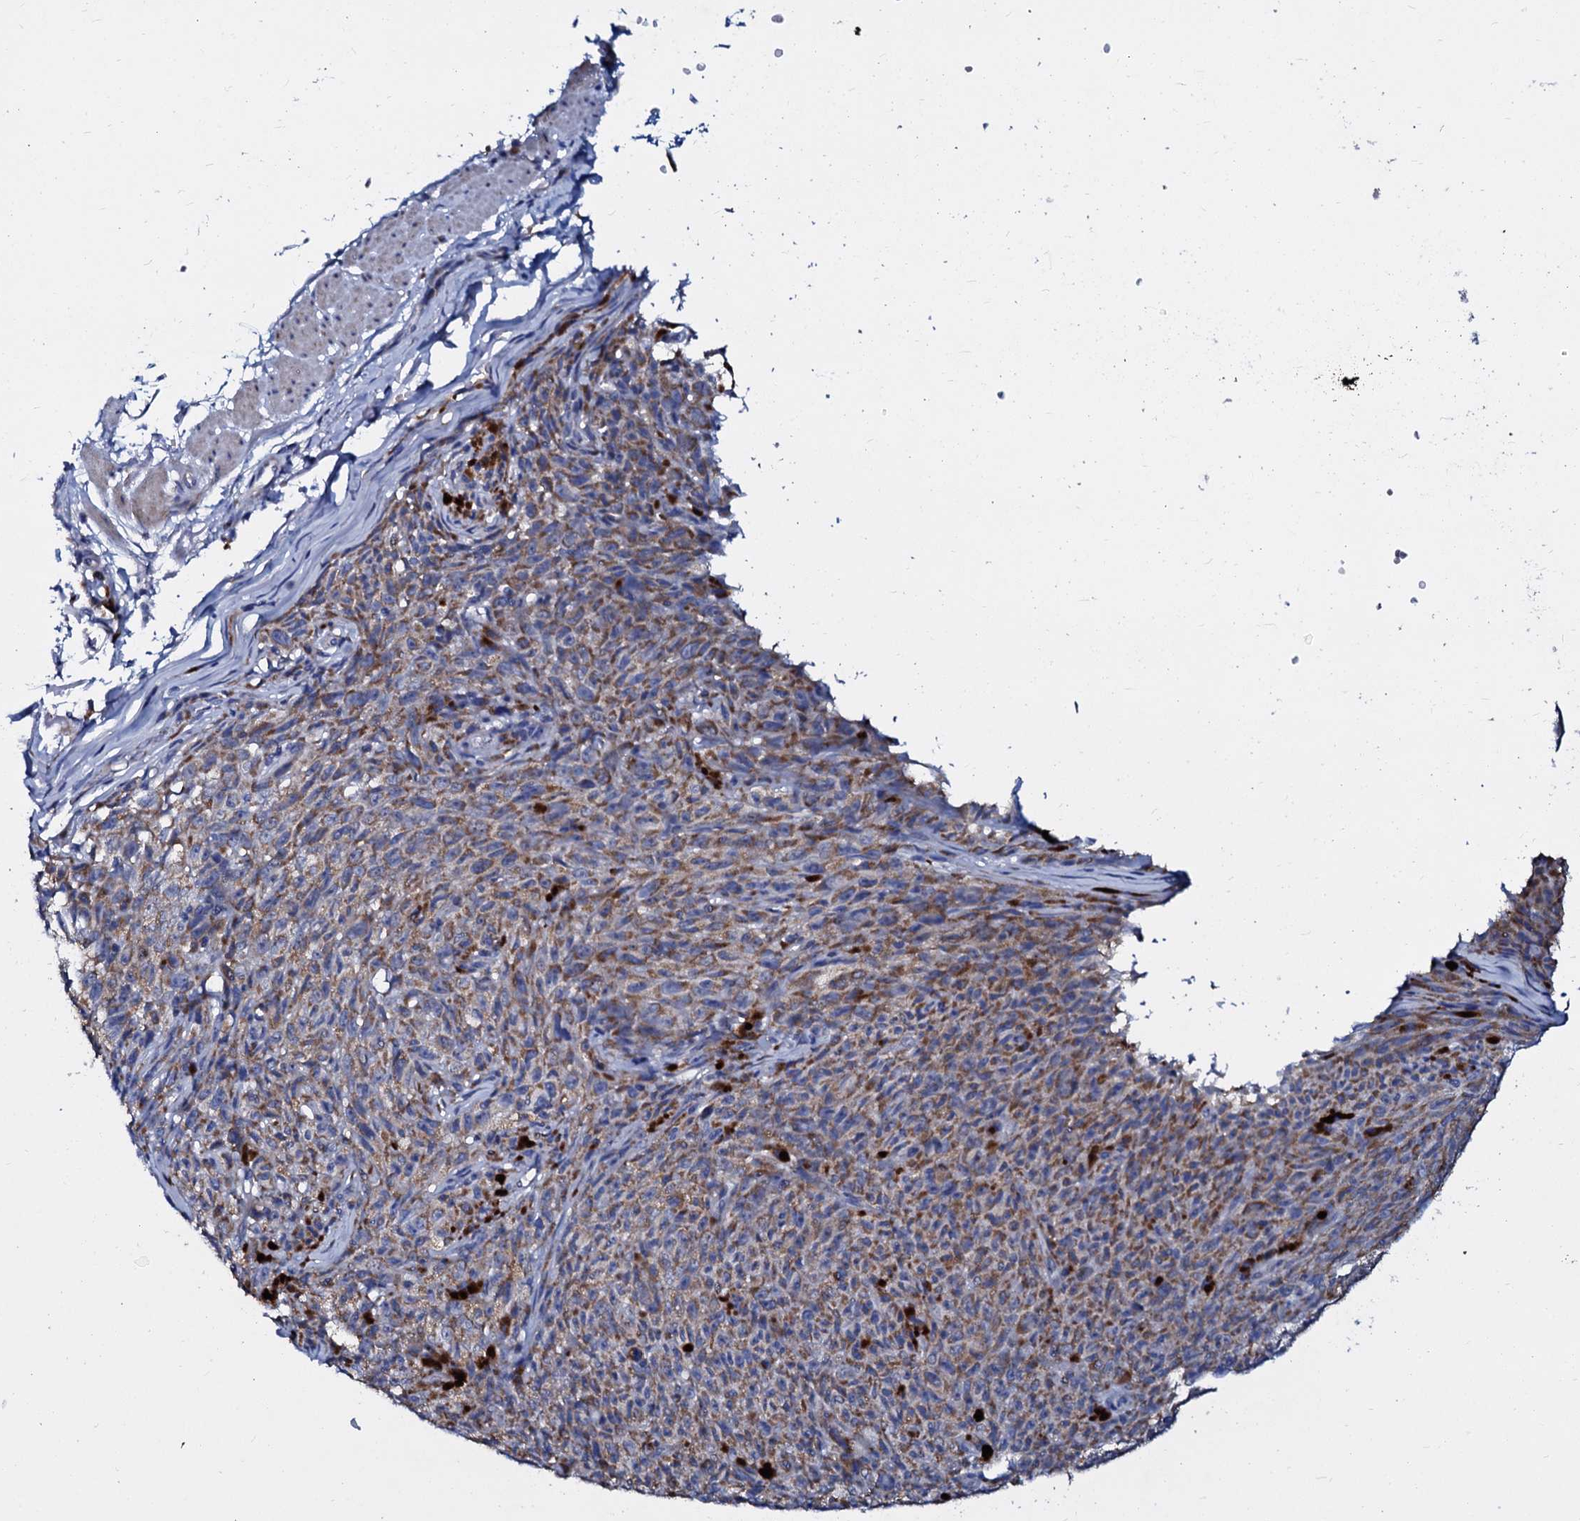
{"staining": {"intensity": "moderate", "quantity": ">75%", "location": "cytoplasmic/membranous"}, "tissue": "melanoma", "cell_type": "Tumor cells", "image_type": "cancer", "snomed": [{"axis": "morphology", "description": "Malignant melanoma, NOS"}, {"axis": "topography", "description": "Skin"}], "caption": "Melanoma stained with IHC displays moderate cytoplasmic/membranous staining in about >75% of tumor cells. (Brightfield microscopy of DAB IHC at high magnification).", "gene": "SLC37A4", "patient": {"sex": "female", "age": 82}}